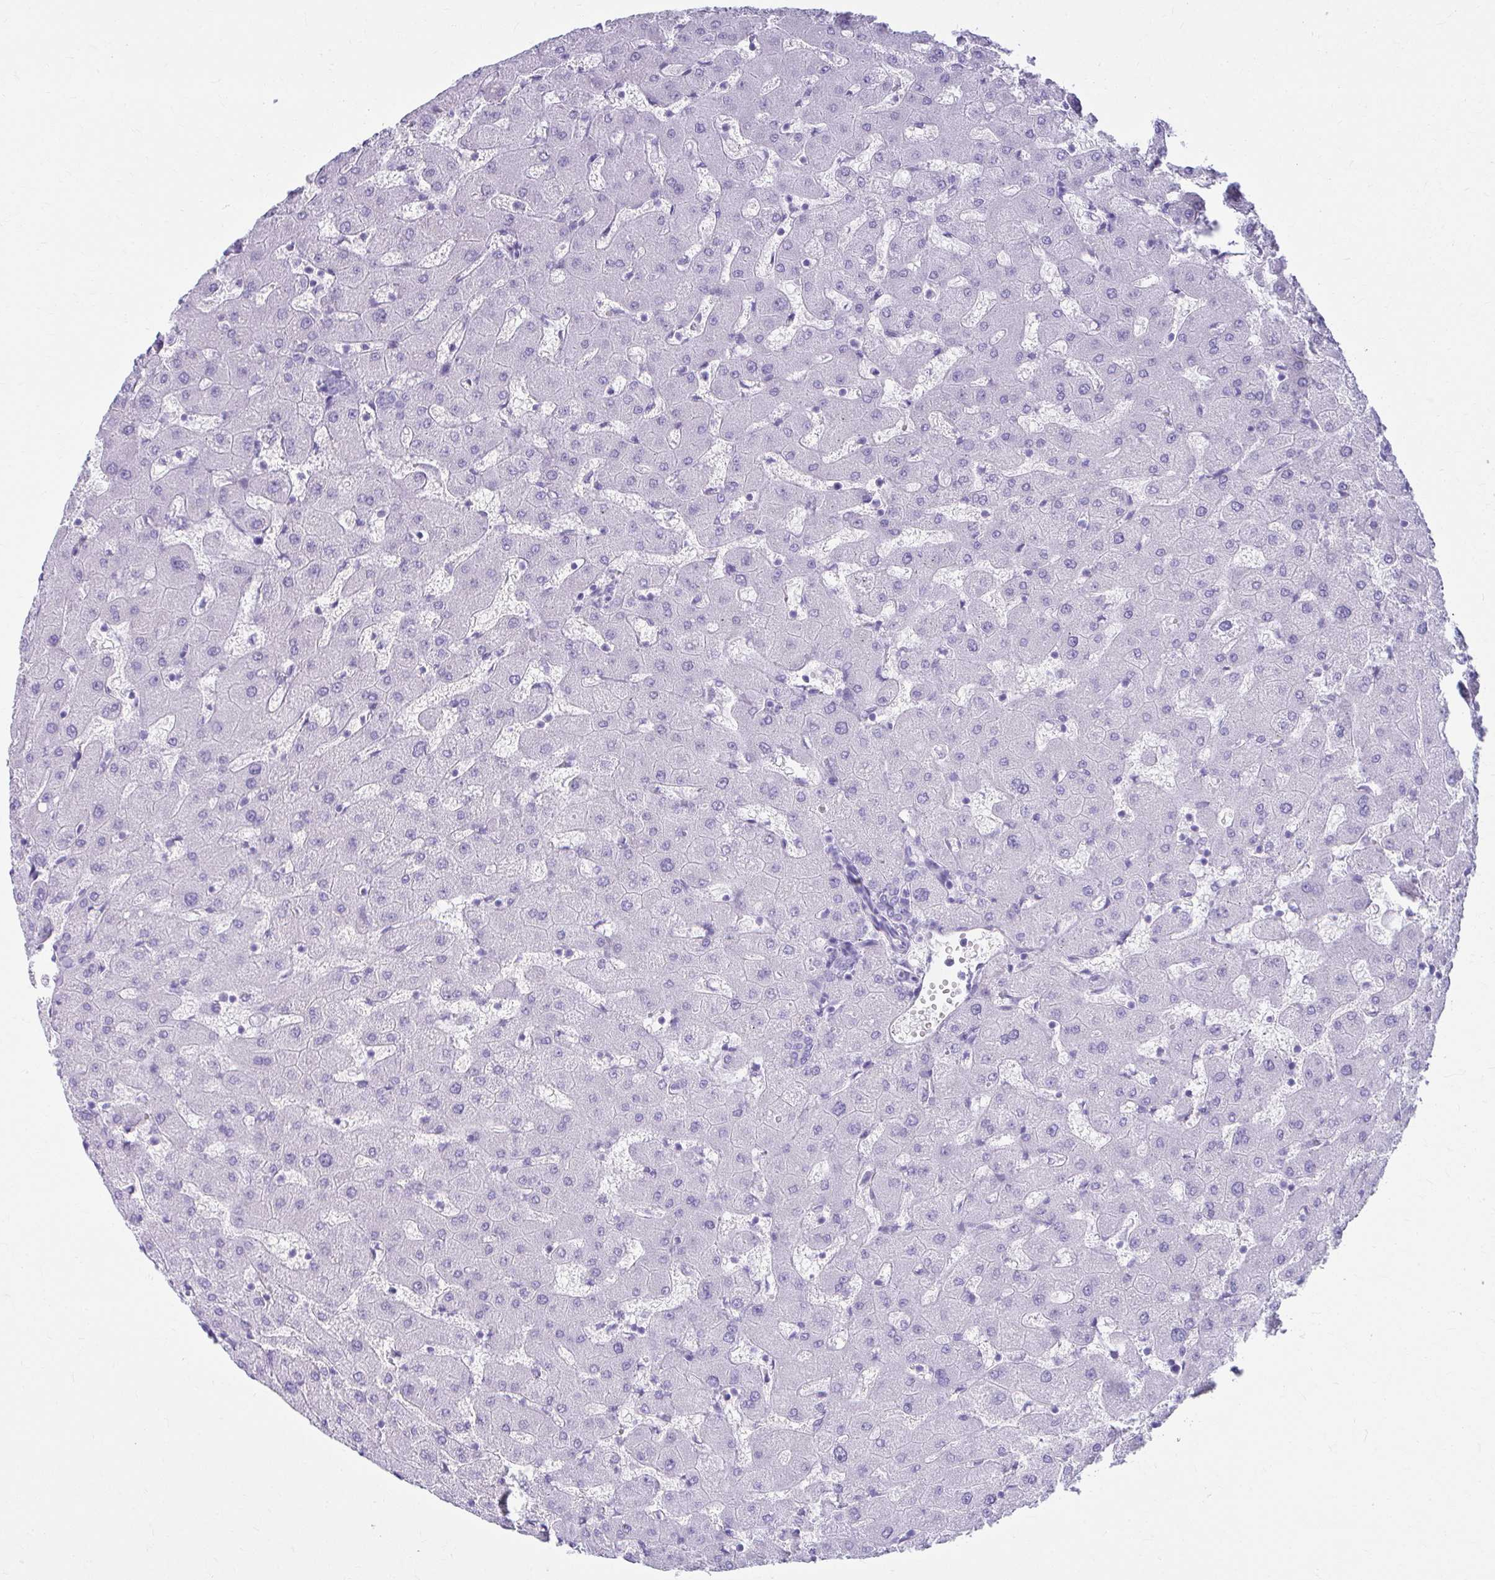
{"staining": {"intensity": "negative", "quantity": "none", "location": "none"}, "tissue": "liver", "cell_type": "Cholangiocytes", "image_type": "normal", "snomed": [{"axis": "morphology", "description": "Normal tissue, NOS"}, {"axis": "topography", "description": "Liver"}], "caption": "IHC micrograph of benign liver: human liver stained with DAB (3,3'-diaminobenzidine) exhibits no significant protein expression in cholangiocytes.", "gene": "ATP4B", "patient": {"sex": "female", "age": 63}}